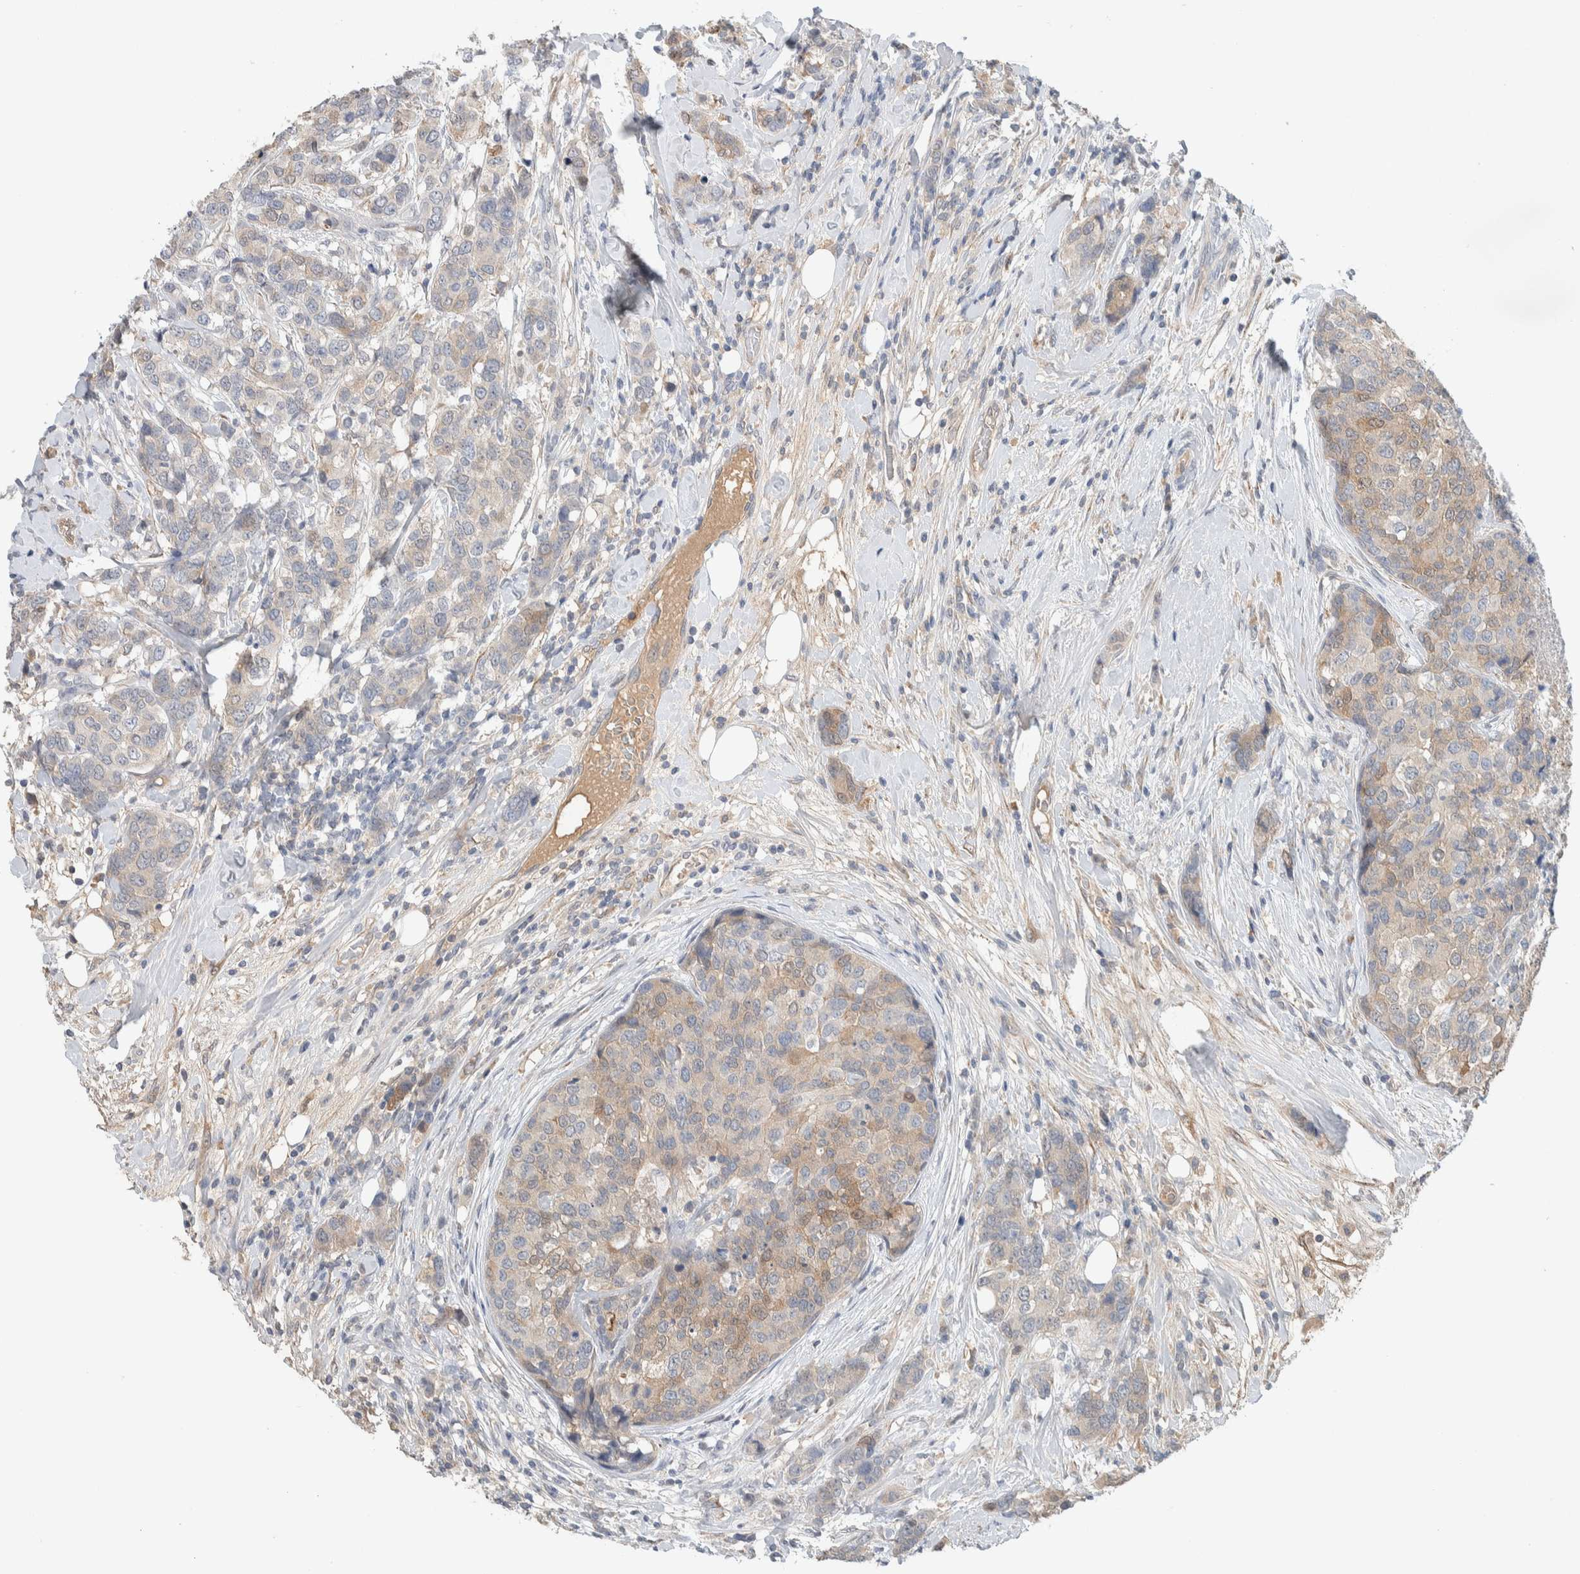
{"staining": {"intensity": "weak", "quantity": "<25%", "location": "cytoplasmic/membranous"}, "tissue": "breast cancer", "cell_type": "Tumor cells", "image_type": "cancer", "snomed": [{"axis": "morphology", "description": "Lobular carcinoma"}, {"axis": "topography", "description": "Breast"}], "caption": "Tumor cells show no significant protein staining in breast cancer.", "gene": "DEPTOR", "patient": {"sex": "female", "age": 59}}